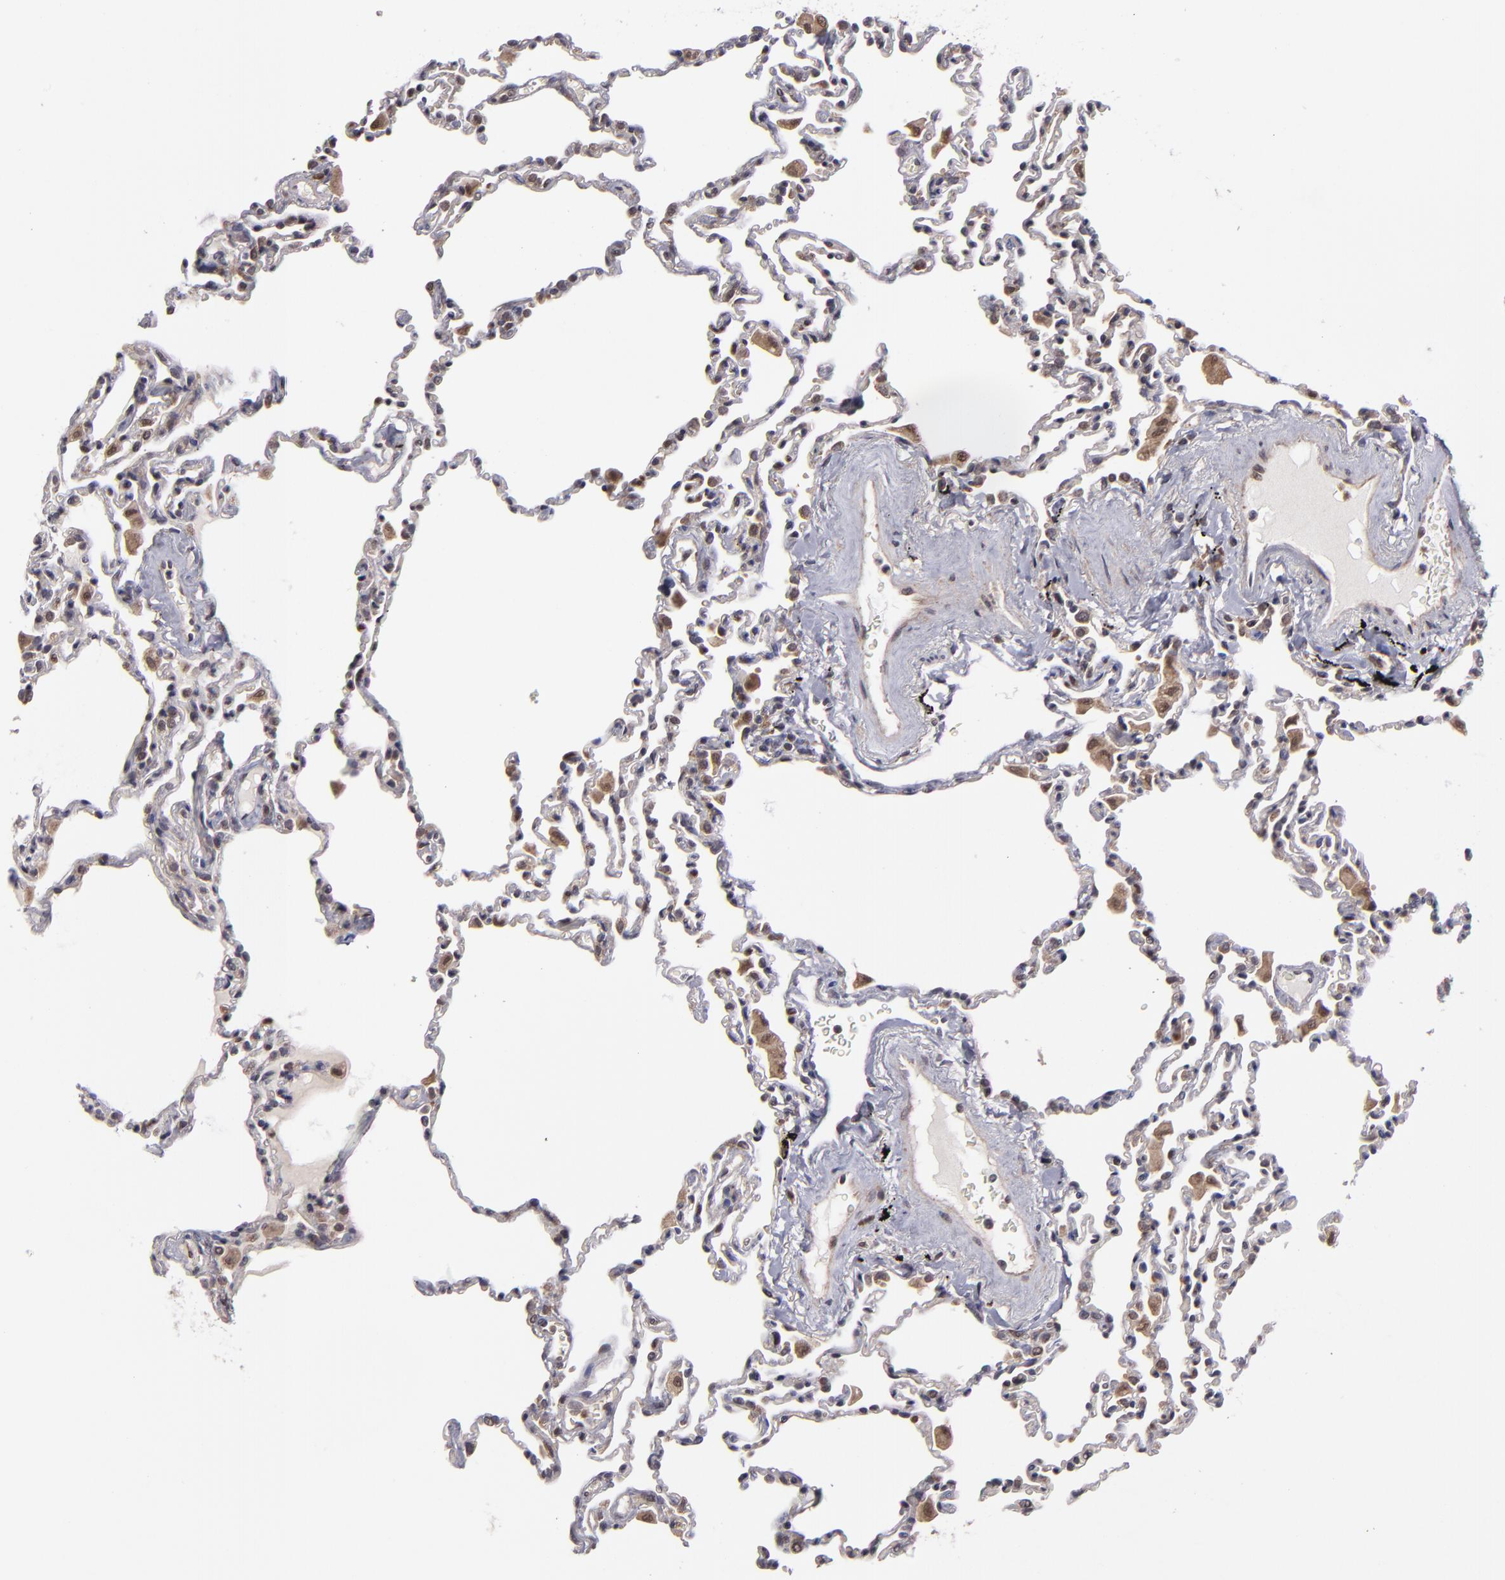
{"staining": {"intensity": "weak", "quantity": "<25%", "location": "cytoplasmic/membranous"}, "tissue": "lung", "cell_type": "Alveolar cells", "image_type": "normal", "snomed": [{"axis": "morphology", "description": "Normal tissue, NOS"}, {"axis": "topography", "description": "Lung"}], "caption": "Immunohistochemistry micrograph of unremarkable human lung stained for a protein (brown), which demonstrates no positivity in alveolar cells. Nuclei are stained in blue.", "gene": "CASP1", "patient": {"sex": "male", "age": 59}}